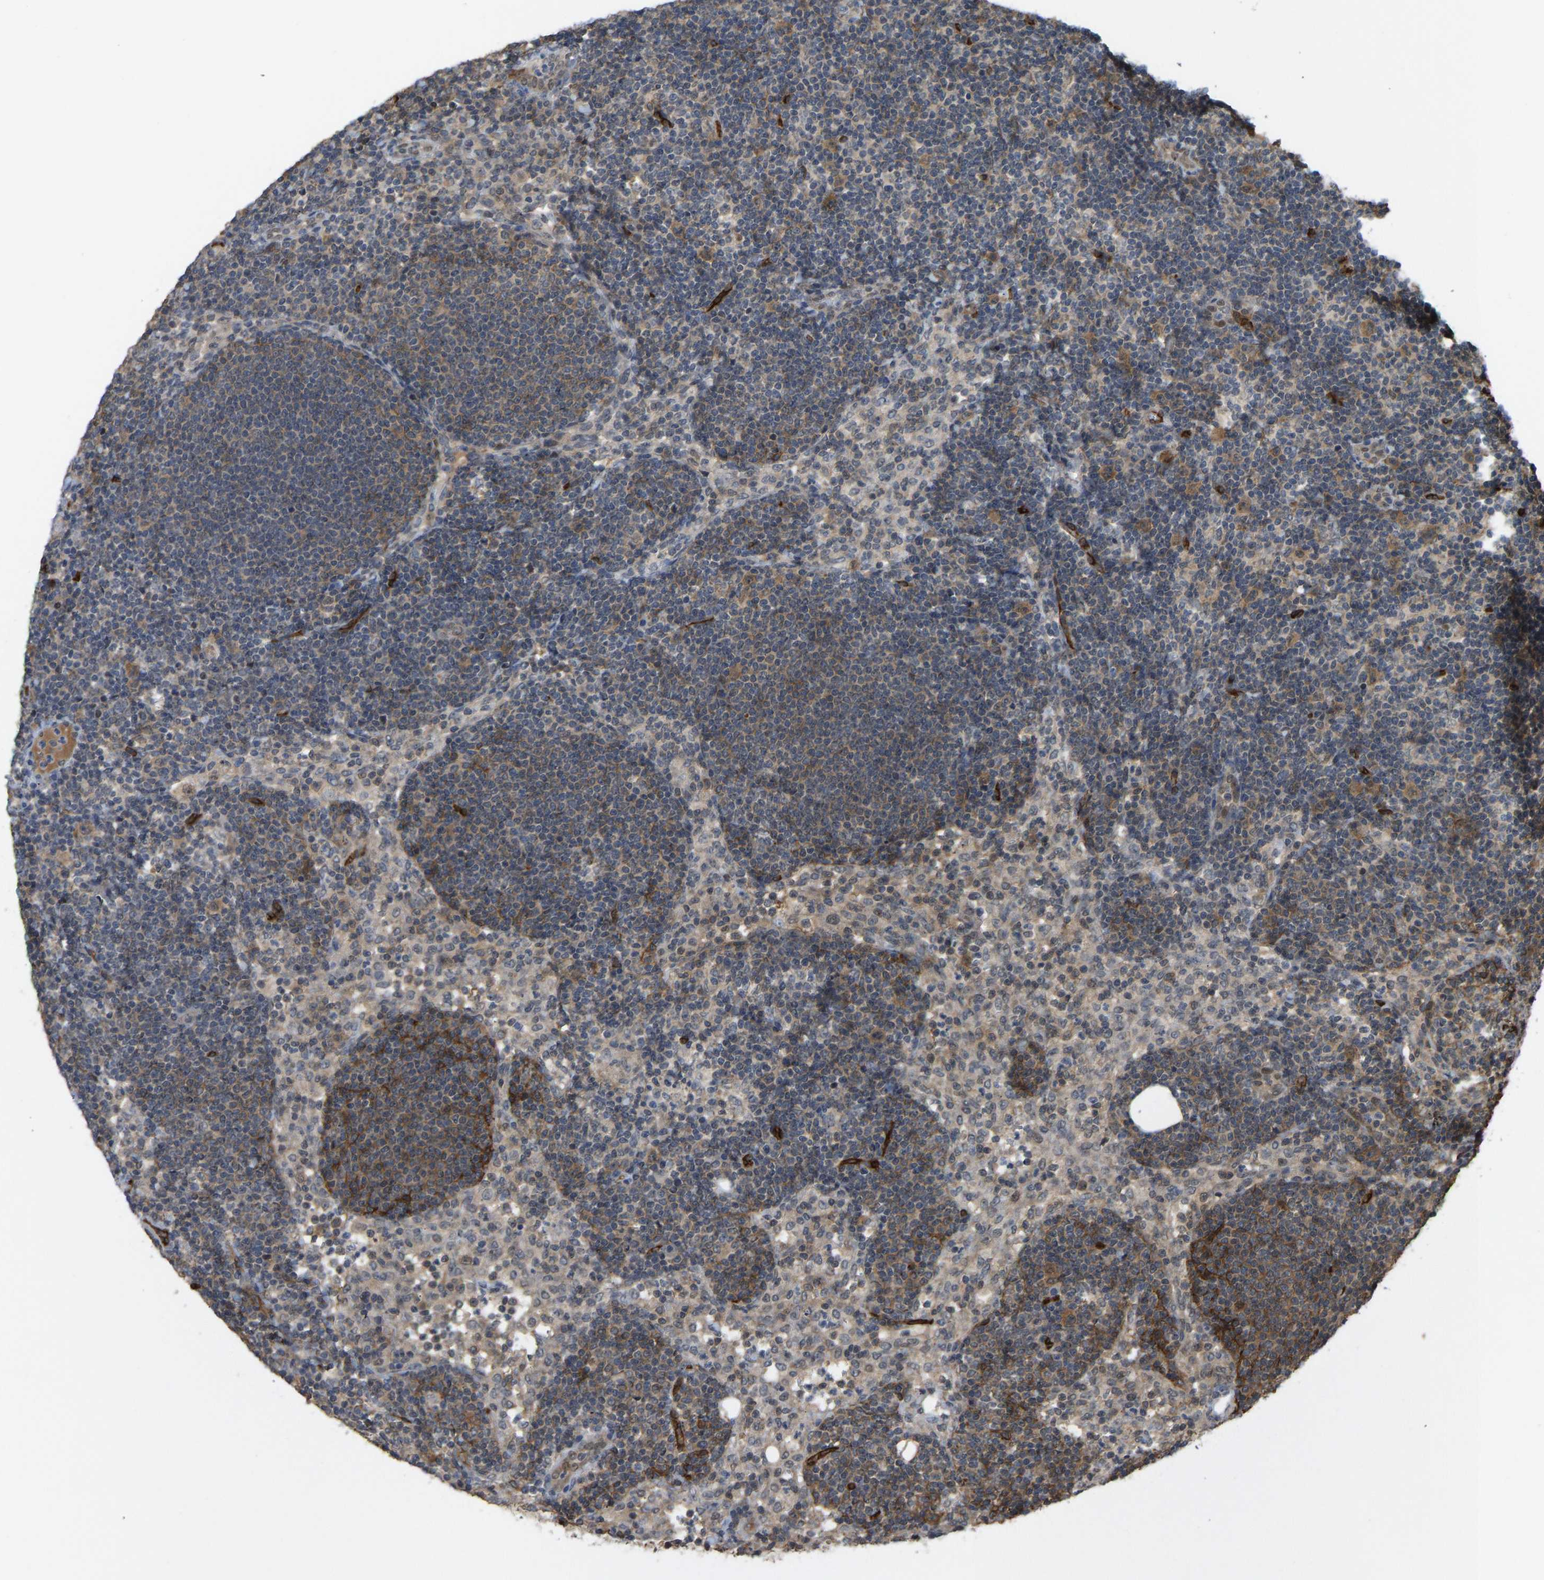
{"staining": {"intensity": "moderate", "quantity": ">75%", "location": "cytoplasmic/membranous"}, "tissue": "lymph node", "cell_type": "Germinal center cells", "image_type": "normal", "snomed": [{"axis": "morphology", "description": "Normal tissue, NOS"}, {"axis": "morphology", "description": "Carcinoid, malignant, NOS"}, {"axis": "topography", "description": "Lymph node"}], "caption": "This photomicrograph displays normal lymph node stained with immunohistochemistry (IHC) to label a protein in brown. The cytoplasmic/membranous of germinal center cells show moderate positivity for the protein. Nuclei are counter-stained blue.", "gene": "CCT8", "patient": {"sex": "male", "age": 47}}